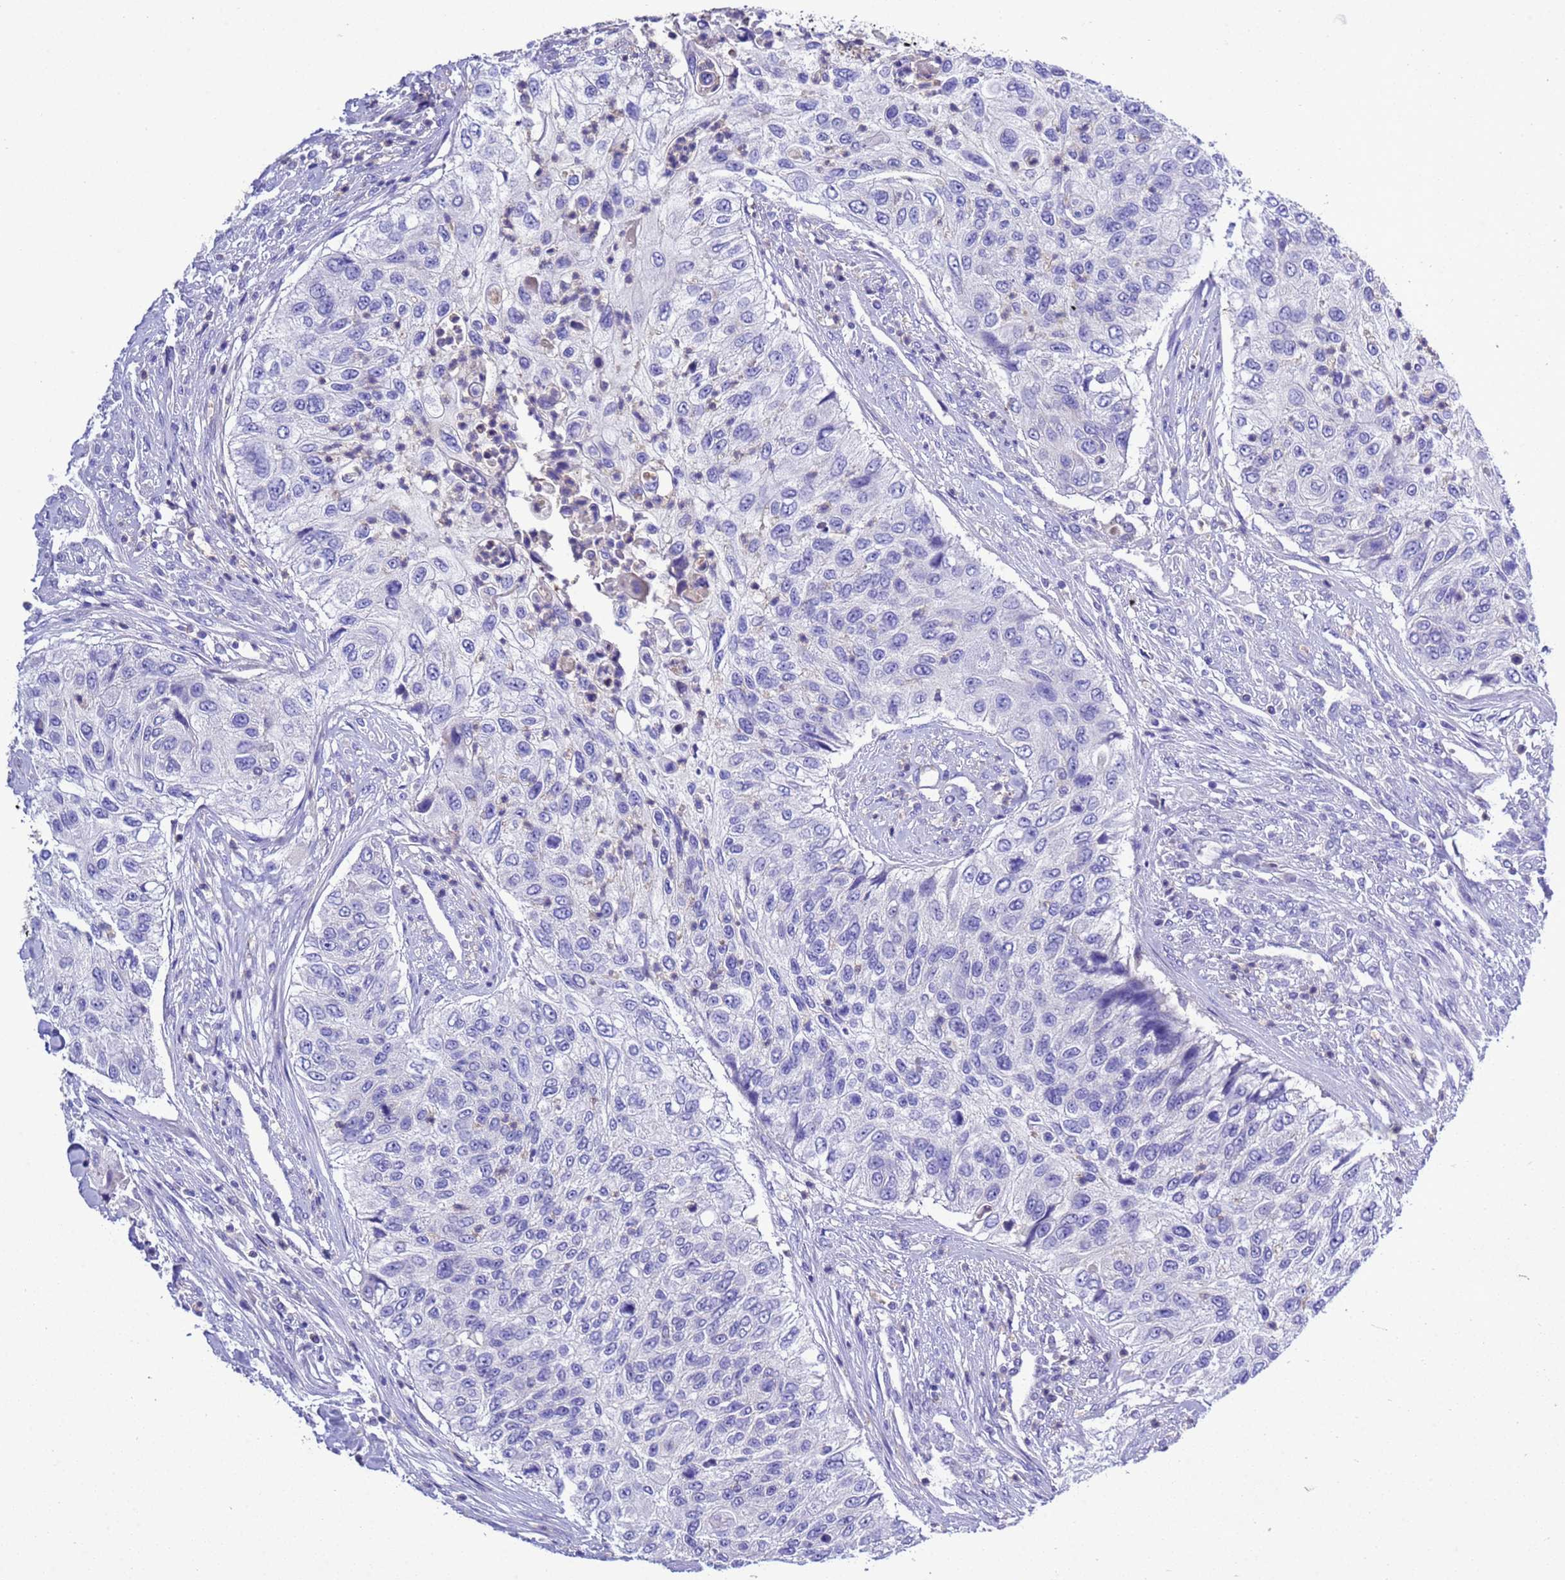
{"staining": {"intensity": "negative", "quantity": "none", "location": "none"}, "tissue": "urothelial cancer", "cell_type": "Tumor cells", "image_type": "cancer", "snomed": [{"axis": "morphology", "description": "Urothelial carcinoma, High grade"}, {"axis": "topography", "description": "Urinary bladder"}], "caption": "High-grade urothelial carcinoma was stained to show a protein in brown. There is no significant expression in tumor cells. Nuclei are stained in blue.", "gene": "KICS2", "patient": {"sex": "female", "age": 60}}